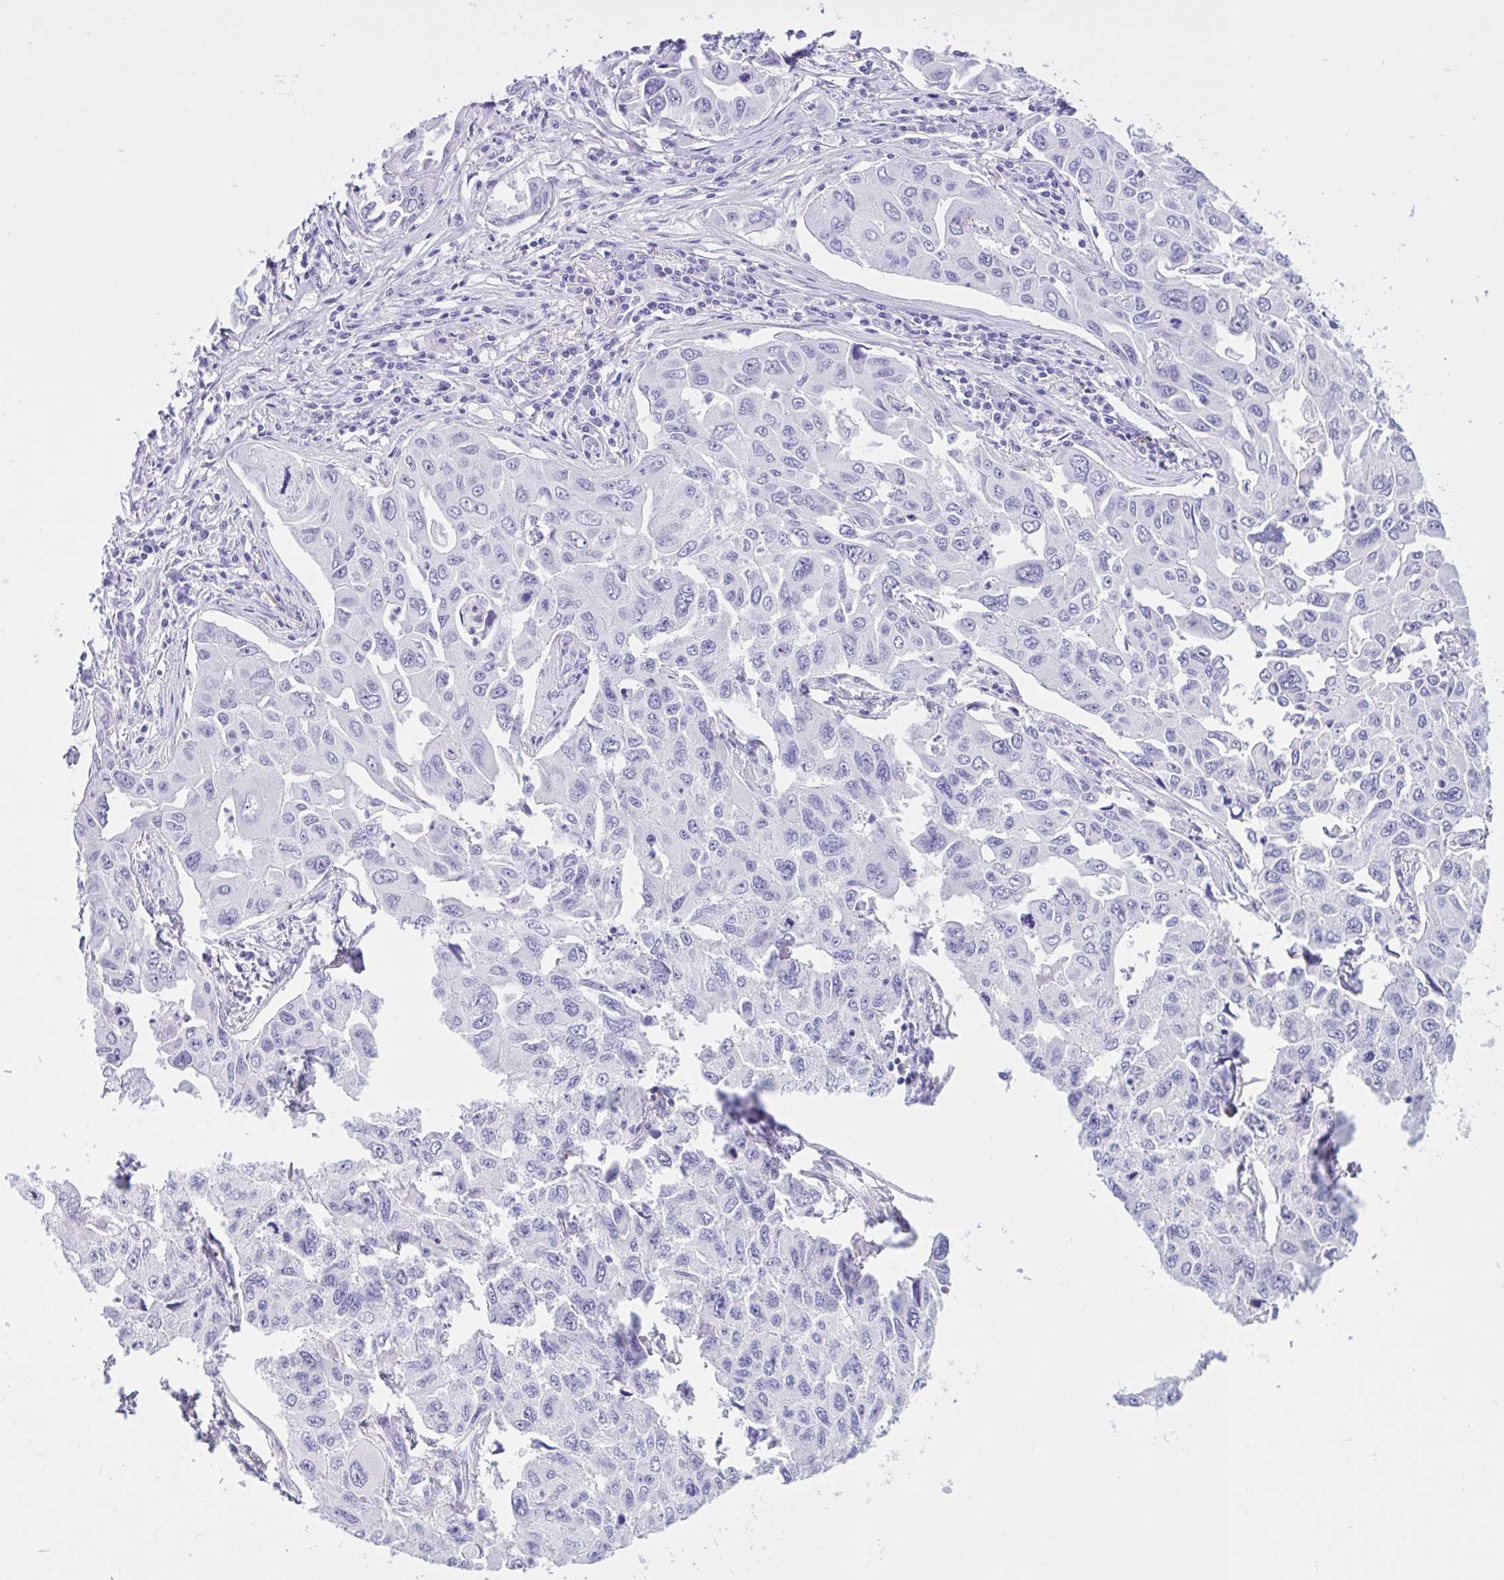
{"staining": {"intensity": "negative", "quantity": "none", "location": "none"}, "tissue": "lung cancer", "cell_type": "Tumor cells", "image_type": "cancer", "snomed": [{"axis": "morphology", "description": "Adenocarcinoma, NOS"}, {"axis": "topography", "description": "Lung"}], "caption": "Tumor cells show no significant expression in lung cancer (adenocarcinoma).", "gene": "IAPP", "patient": {"sex": "male", "age": 64}}